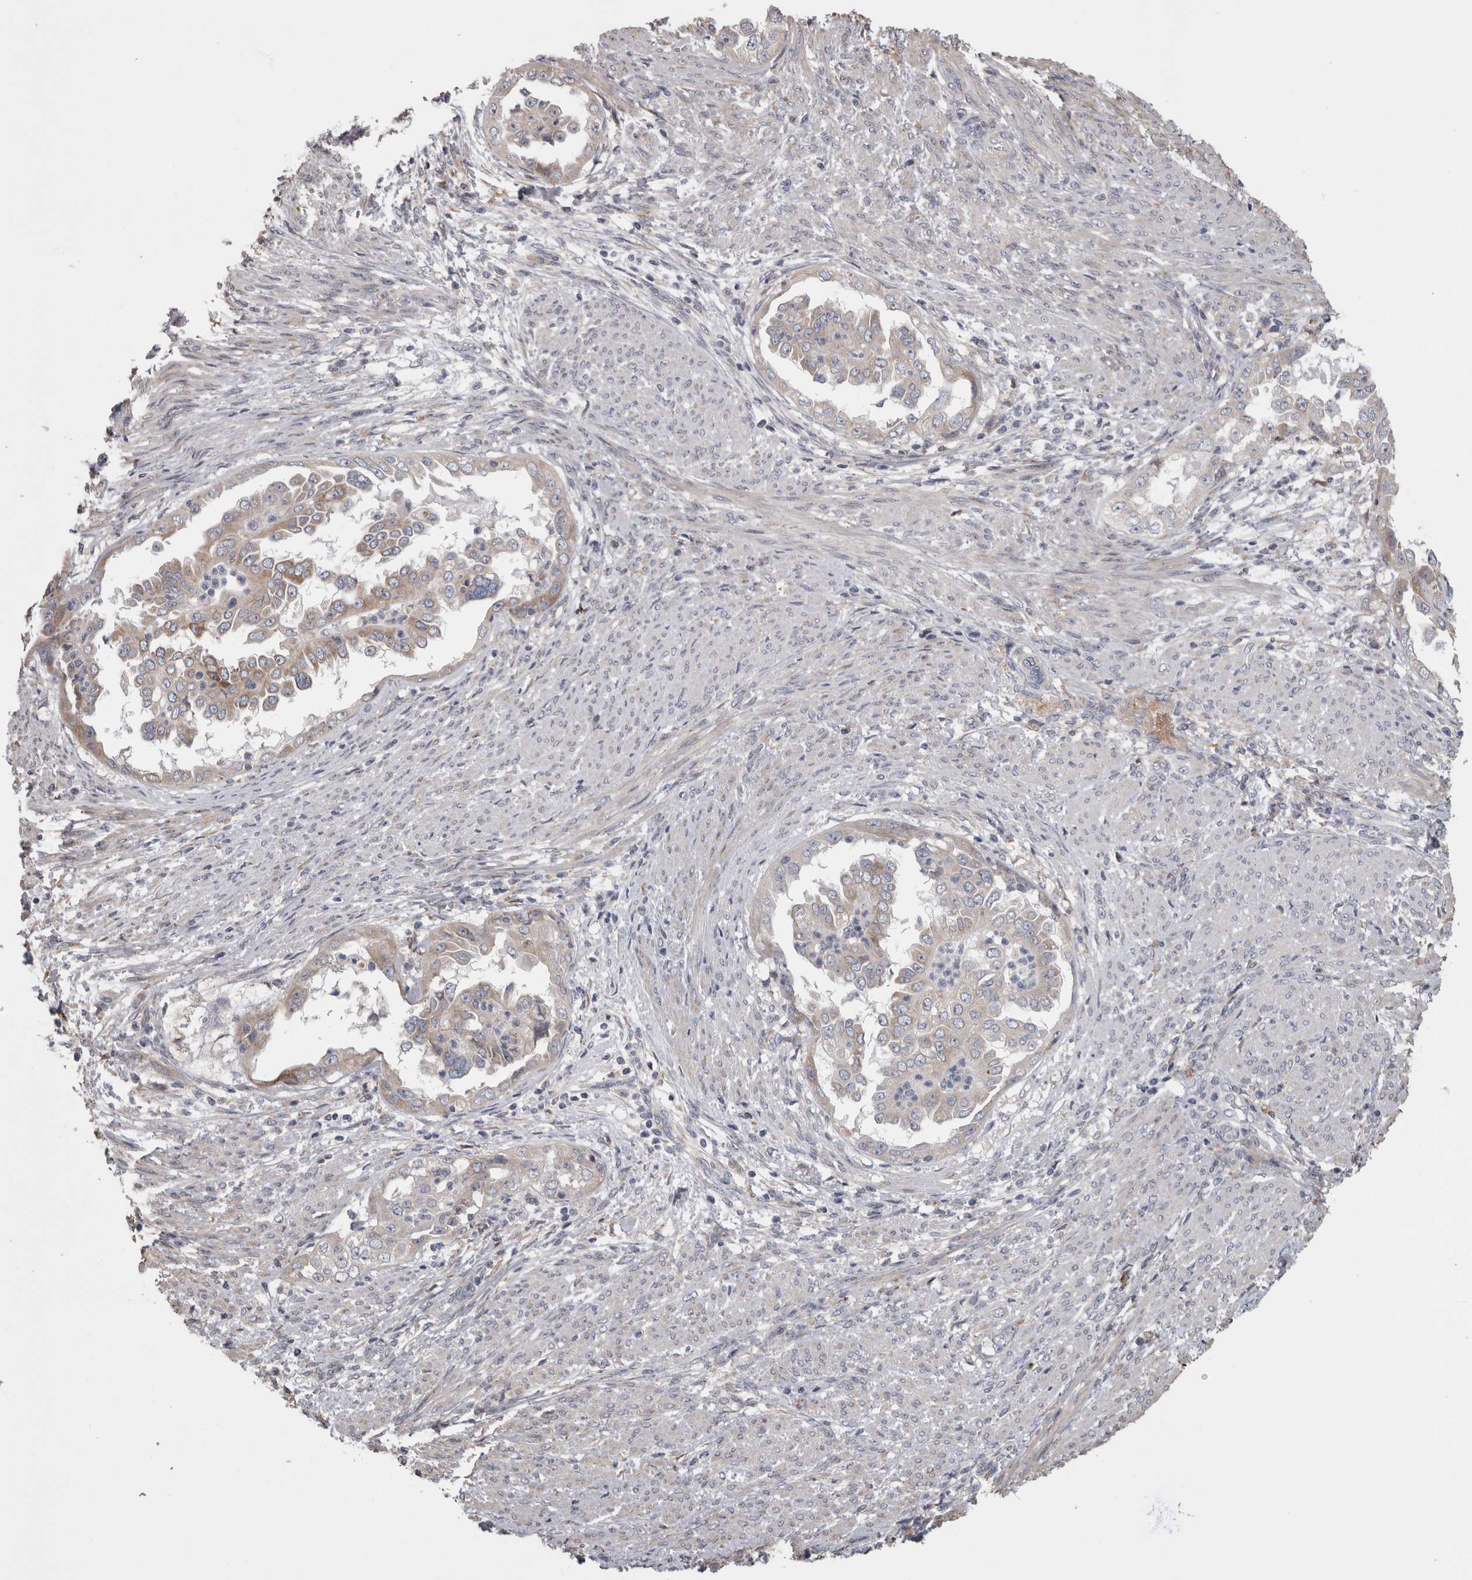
{"staining": {"intensity": "weak", "quantity": "<25%", "location": "cytoplasmic/membranous"}, "tissue": "endometrial cancer", "cell_type": "Tumor cells", "image_type": "cancer", "snomed": [{"axis": "morphology", "description": "Adenocarcinoma, NOS"}, {"axis": "topography", "description": "Endometrium"}], "caption": "DAB (3,3'-diaminobenzidine) immunohistochemical staining of human adenocarcinoma (endometrial) demonstrates no significant expression in tumor cells. The staining is performed using DAB (3,3'-diaminobenzidine) brown chromogen with nuclei counter-stained in using hematoxylin.", "gene": "STC1", "patient": {"sex": "female", "age": 85}}